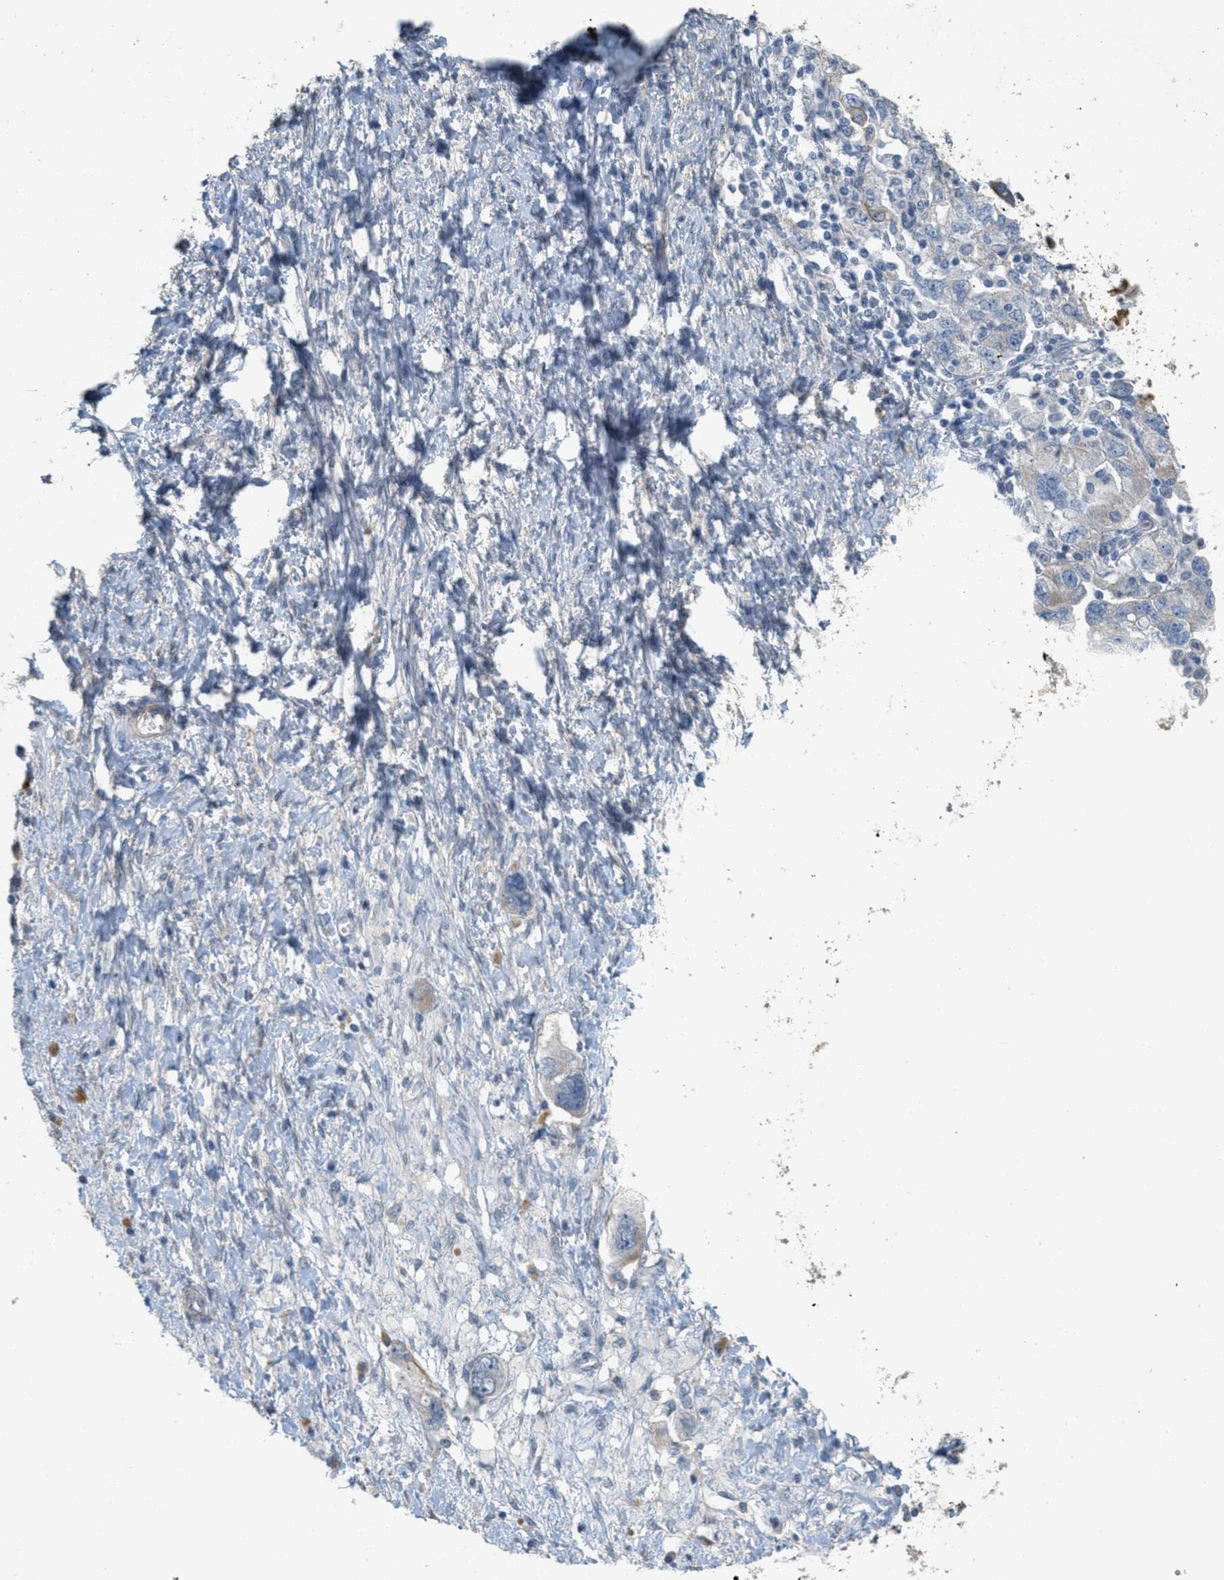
{"staining": {"intensity": "weak", "quantity": "<25%", "location": "cytoplasmic/membranous"}, "tissue": "ovarian cancer", "cell_type": "Tumor cells", "image_type": "cancer", "snomed": [{"axis": "morphology", "description": "Carcinoma, NOS"}, {"axis": "morphology", "description": "Cystadenocarcinoma, serous, NOS"}, {"axis": "topography", "description": "Ovary"}], "caption": "Tumor cells show no significant staining in ovarian serous cystadenocarcinoma.", "gene": "MRS2", "patient": {"sex": "female", "age": 69}}